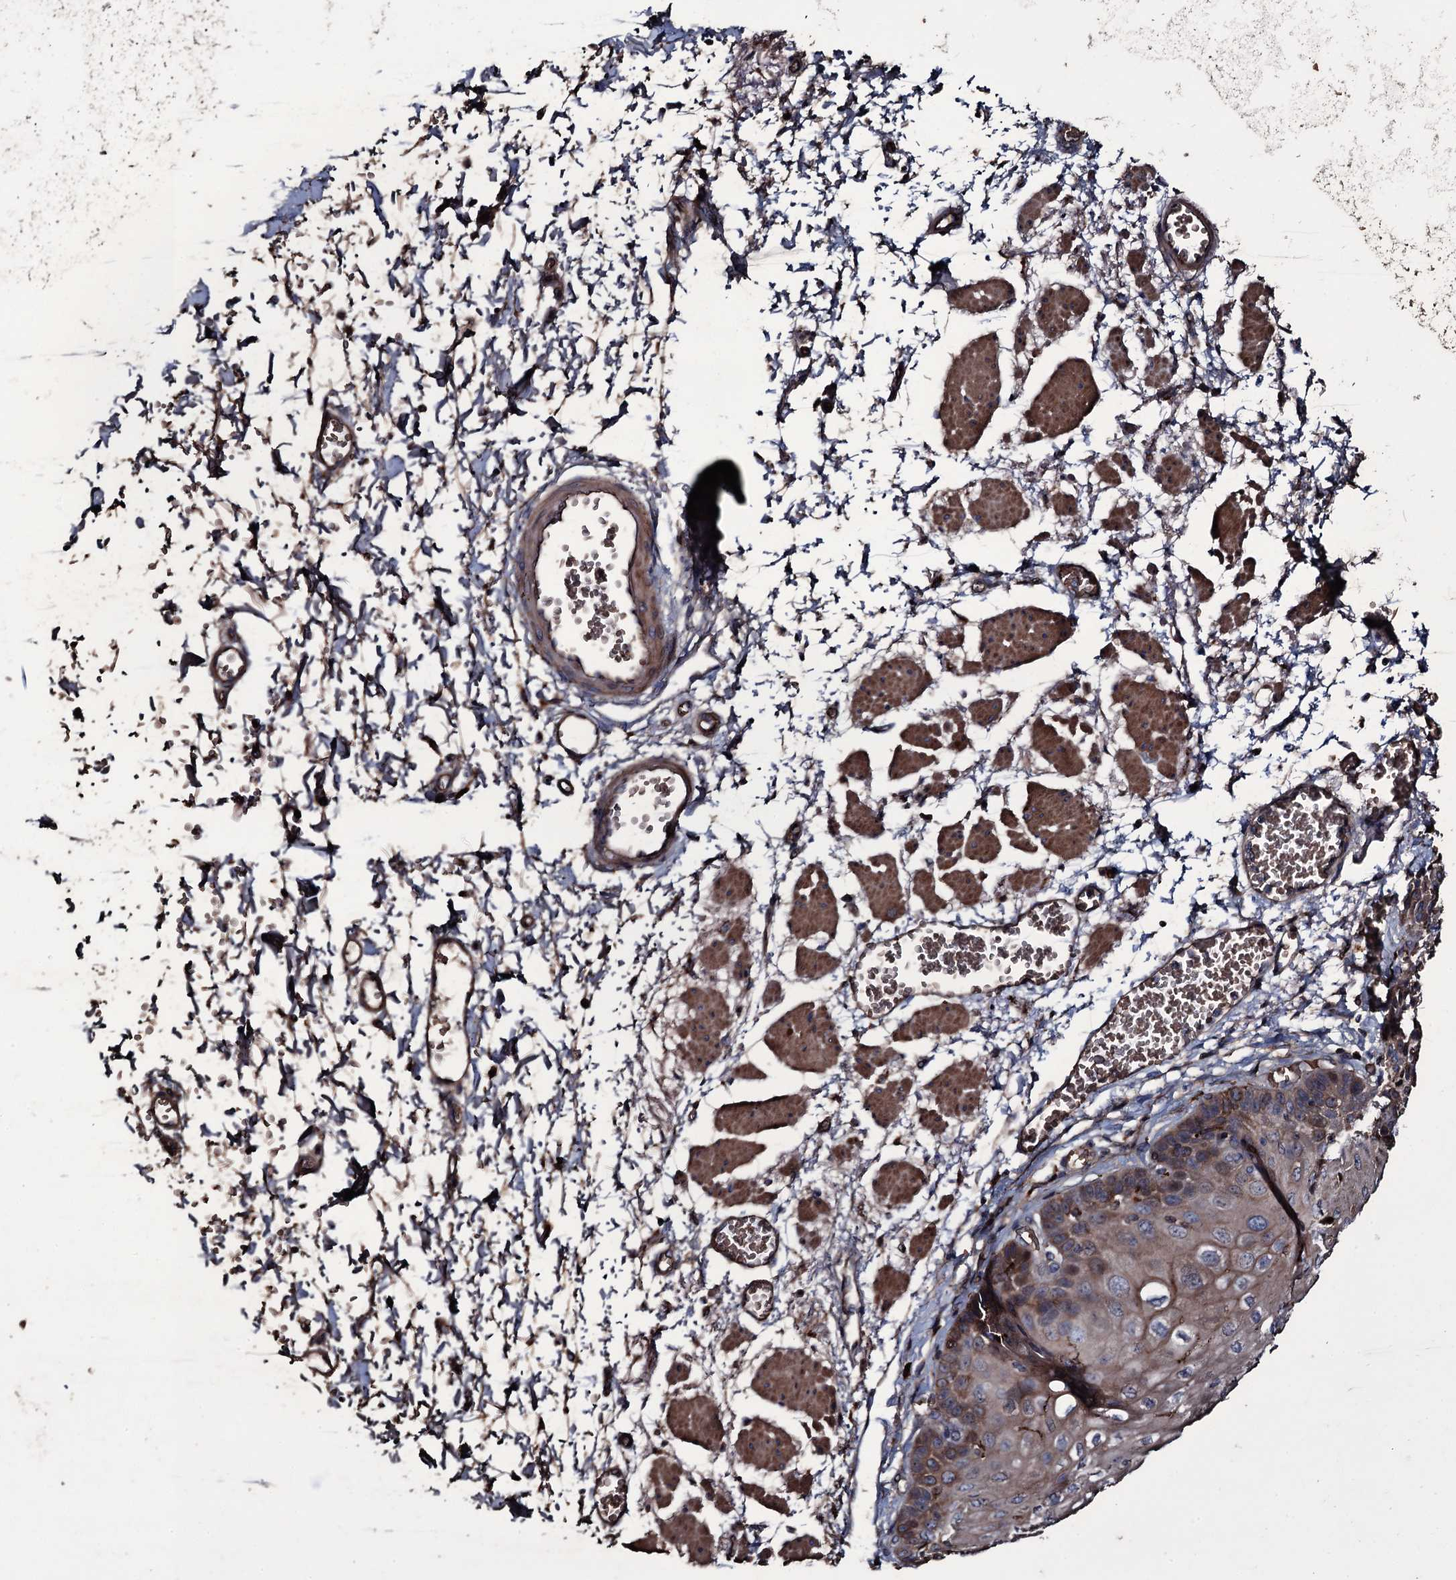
{"staining": {"intensity": "strong", "quantity": "25%-75%", "location": "cytoplasmic/membranous"}, "tissue": "esophagus", "cell_type": "Squamous epithelial cells", "image_type": "normal", "snomed": [{"axis": "morphology", "description": "Normal tissue, NOS"}, {"axis": "topography", "description": "Esophagus"}], "caption": "Esophagus stained with a brown dye shows strong cytoplasmic/membranous positive expression in approximately 25%-75% of squamous epithelial cells.", "gene": "ZSWIM8", "patient": {"sex": "male", "age": 81}}